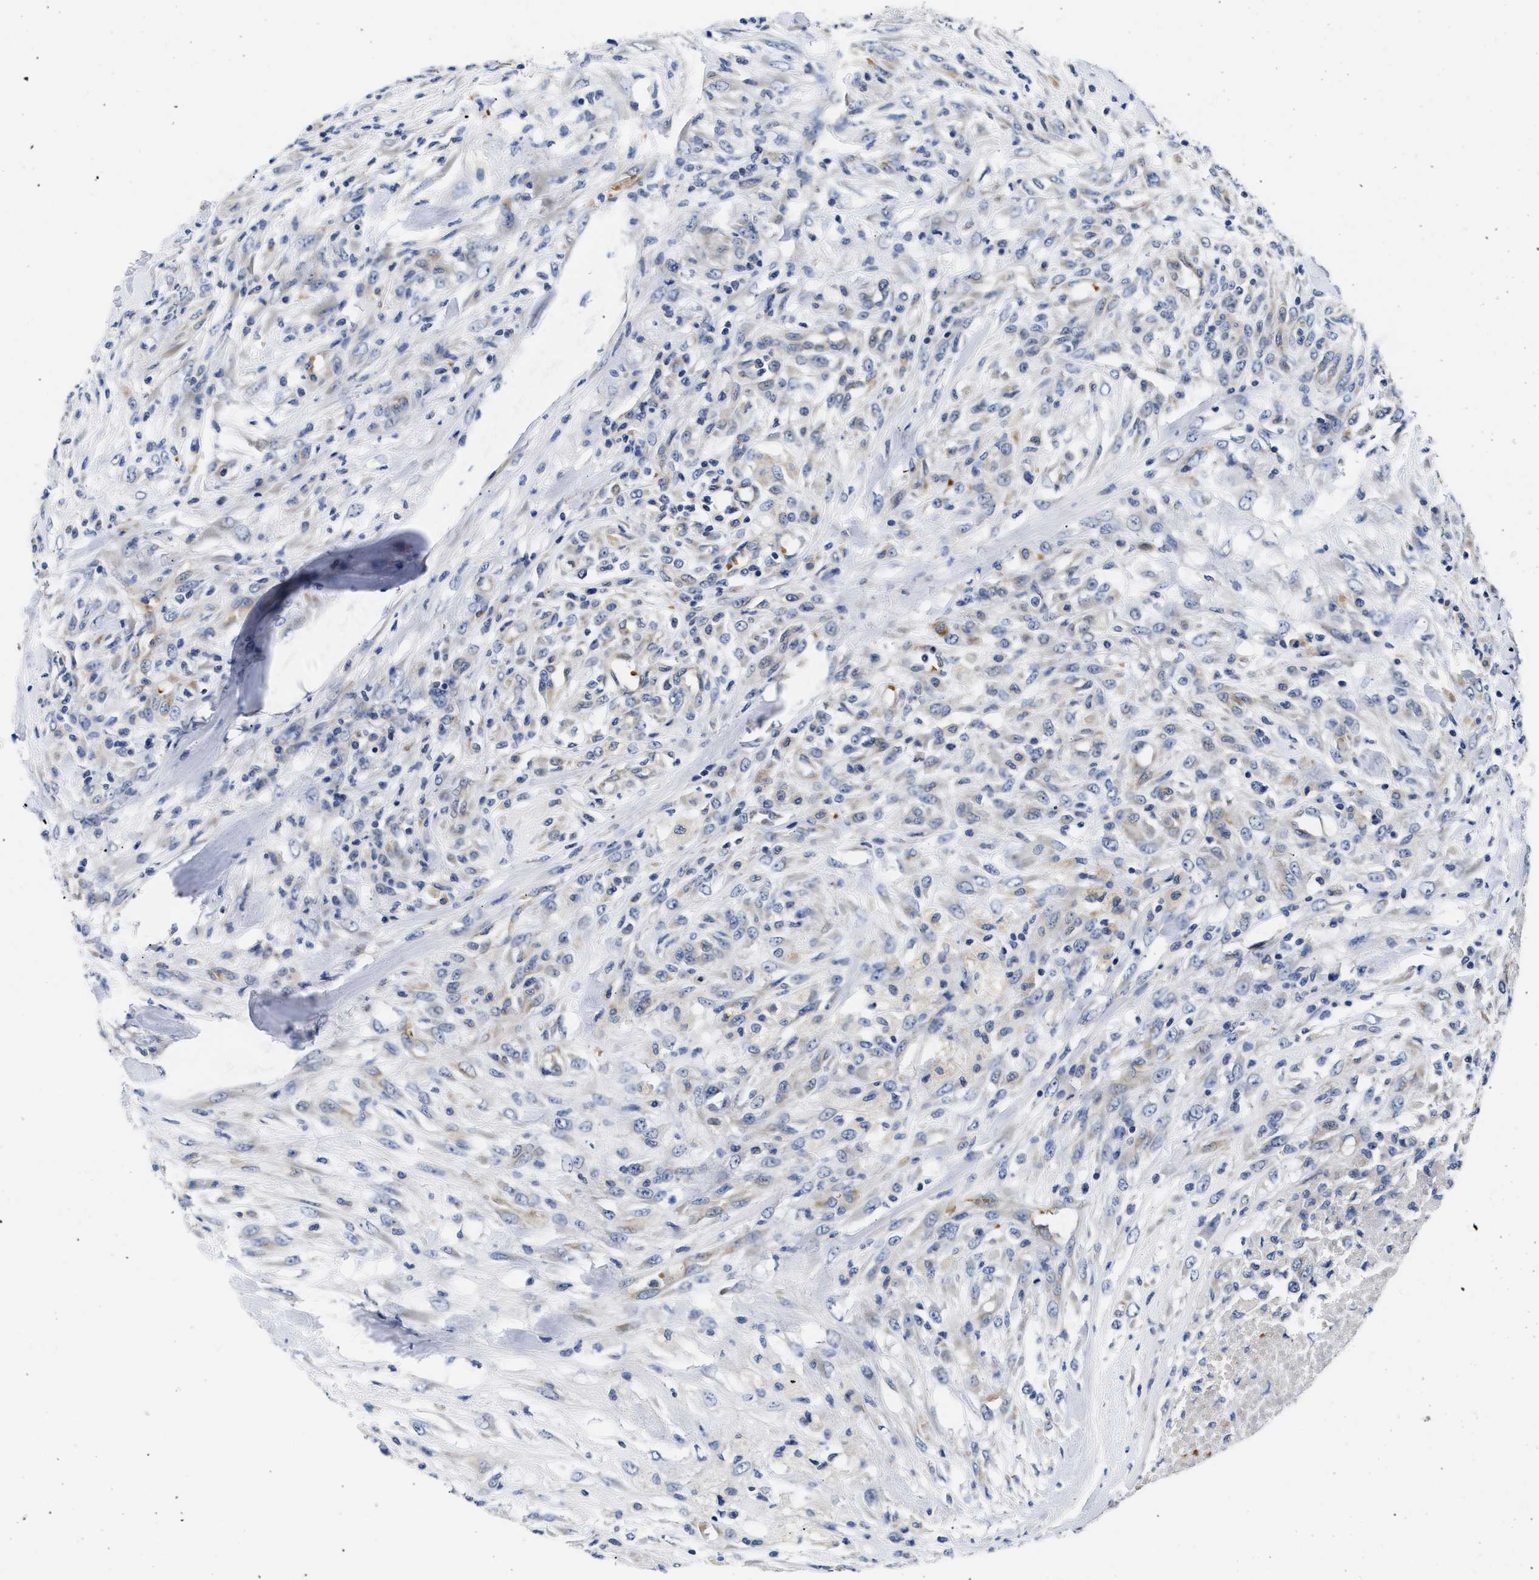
{"staining": {"intensity": "negative", "quantity": "none", "location": "none"}, "tissue": "testis cancer", "cell_type": "Tumor cells", "image_type": "cancer", "snomed": [{"axis": "morphology", "description": "Seminoma, NOS"}, {"axis": "topography", "description": "Testis"}], "caption": "Human testis cancer stained for a protein using immunohistochemistry reveals no positivity in tumor cells.", "gene": "RINT1", "patient": {"sex": "male", "age": 59}}